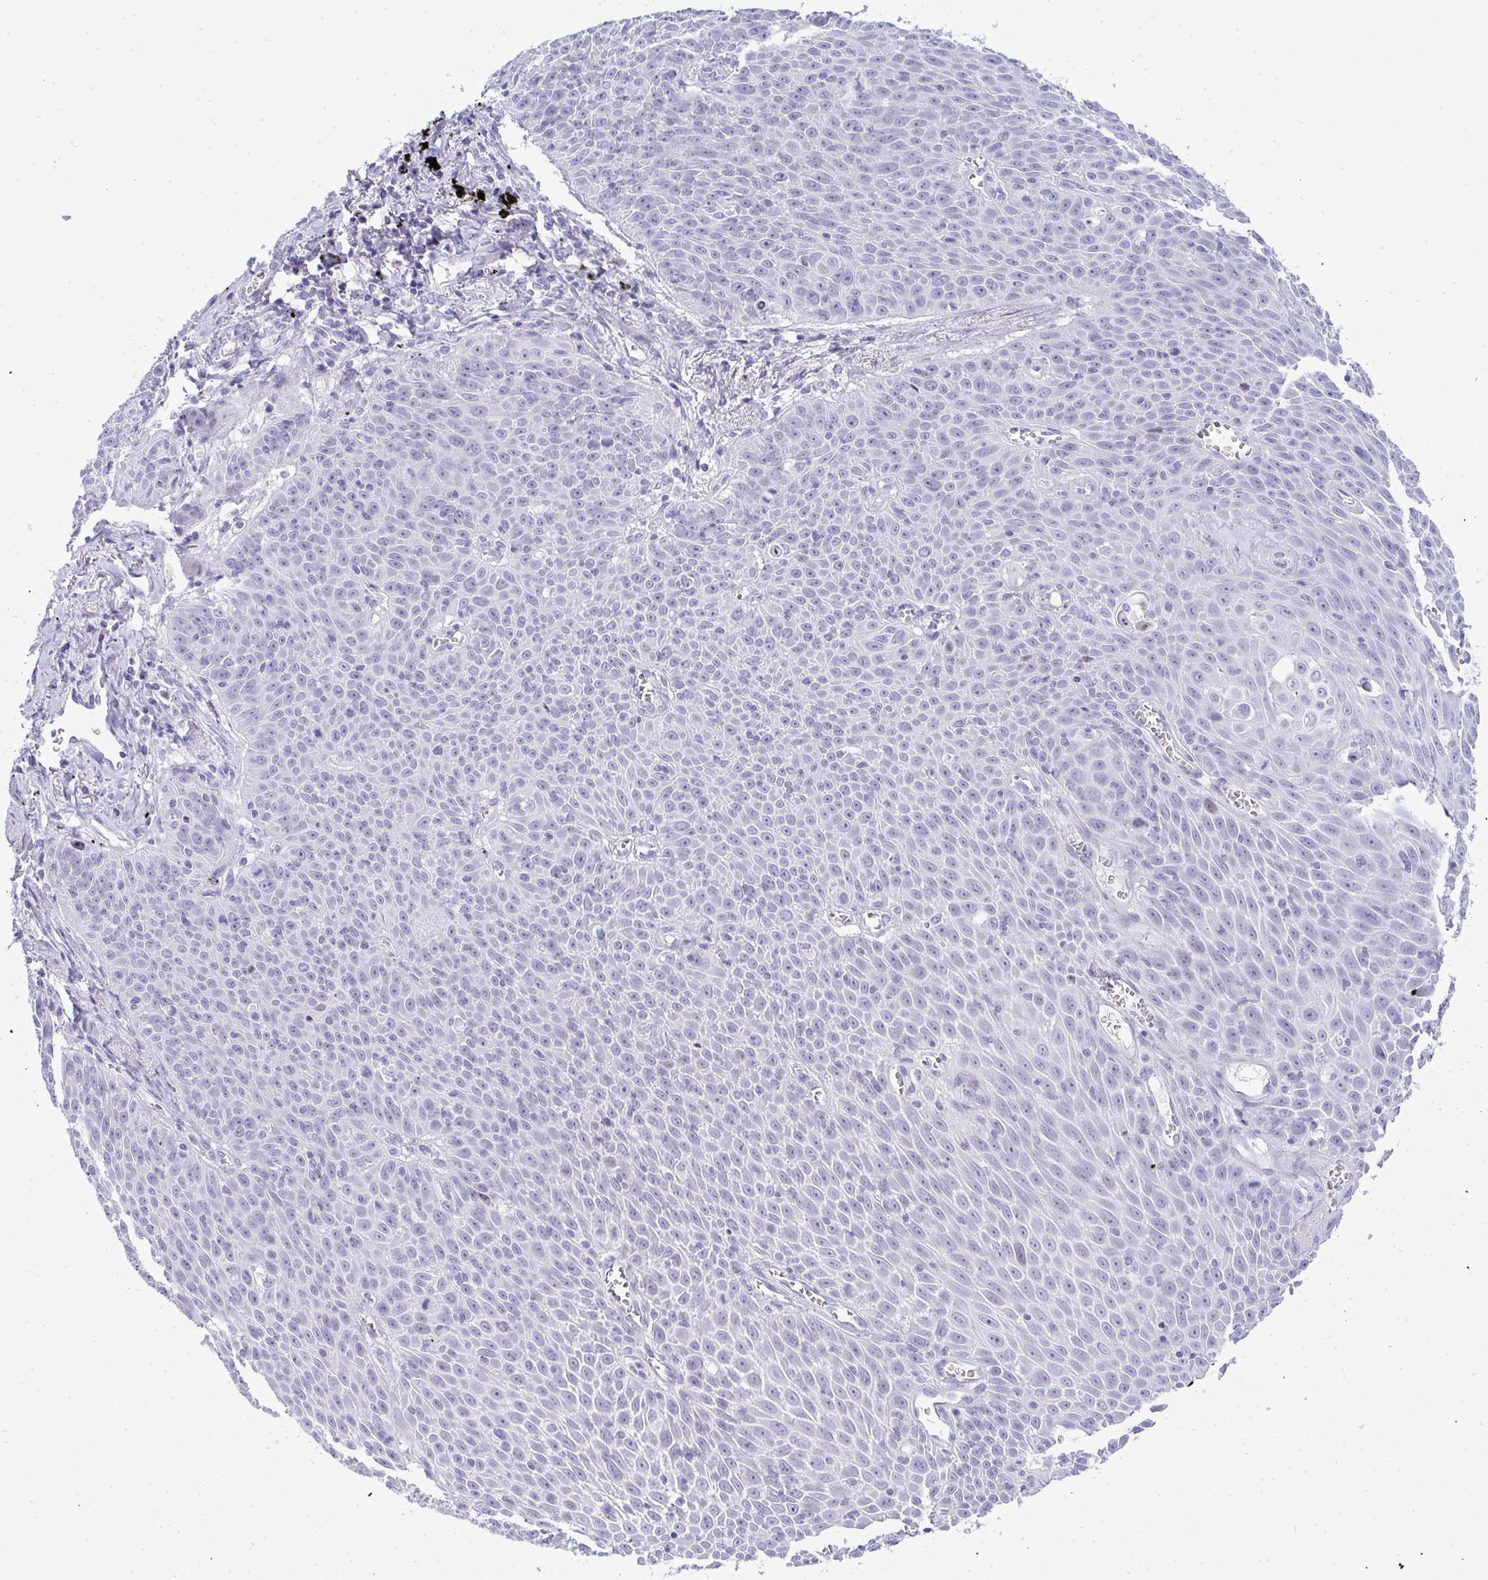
{"staining": {"intensity": "negative", "quantity": "none", "location": "none"}, "tissue": "lung cancer", "cell_type": "Tumor cells", "image_type": "cancer", "snomed": [{"axis": "morphology", "description": "Squamous cell carcinoma, NOS"}, {"axis": "morphology", "description": "Squamous cell carcinoma, metastatic, NOS"}, {"axis": "topography", "description": "Lymph node"}, {"axis": "topography", "description": "Lung"}], "caption": "Immunohistochemistry (IHC) photomicrograph of neoplastic tissue: human lung metastatic squamous cell carcinoma stained with DAB (3,3'-diaminobenzidine) exhibits no significant protein staining in tumor cells.", "gene": "ZNF182", "patient": {"sex": "female", "age": 62}}